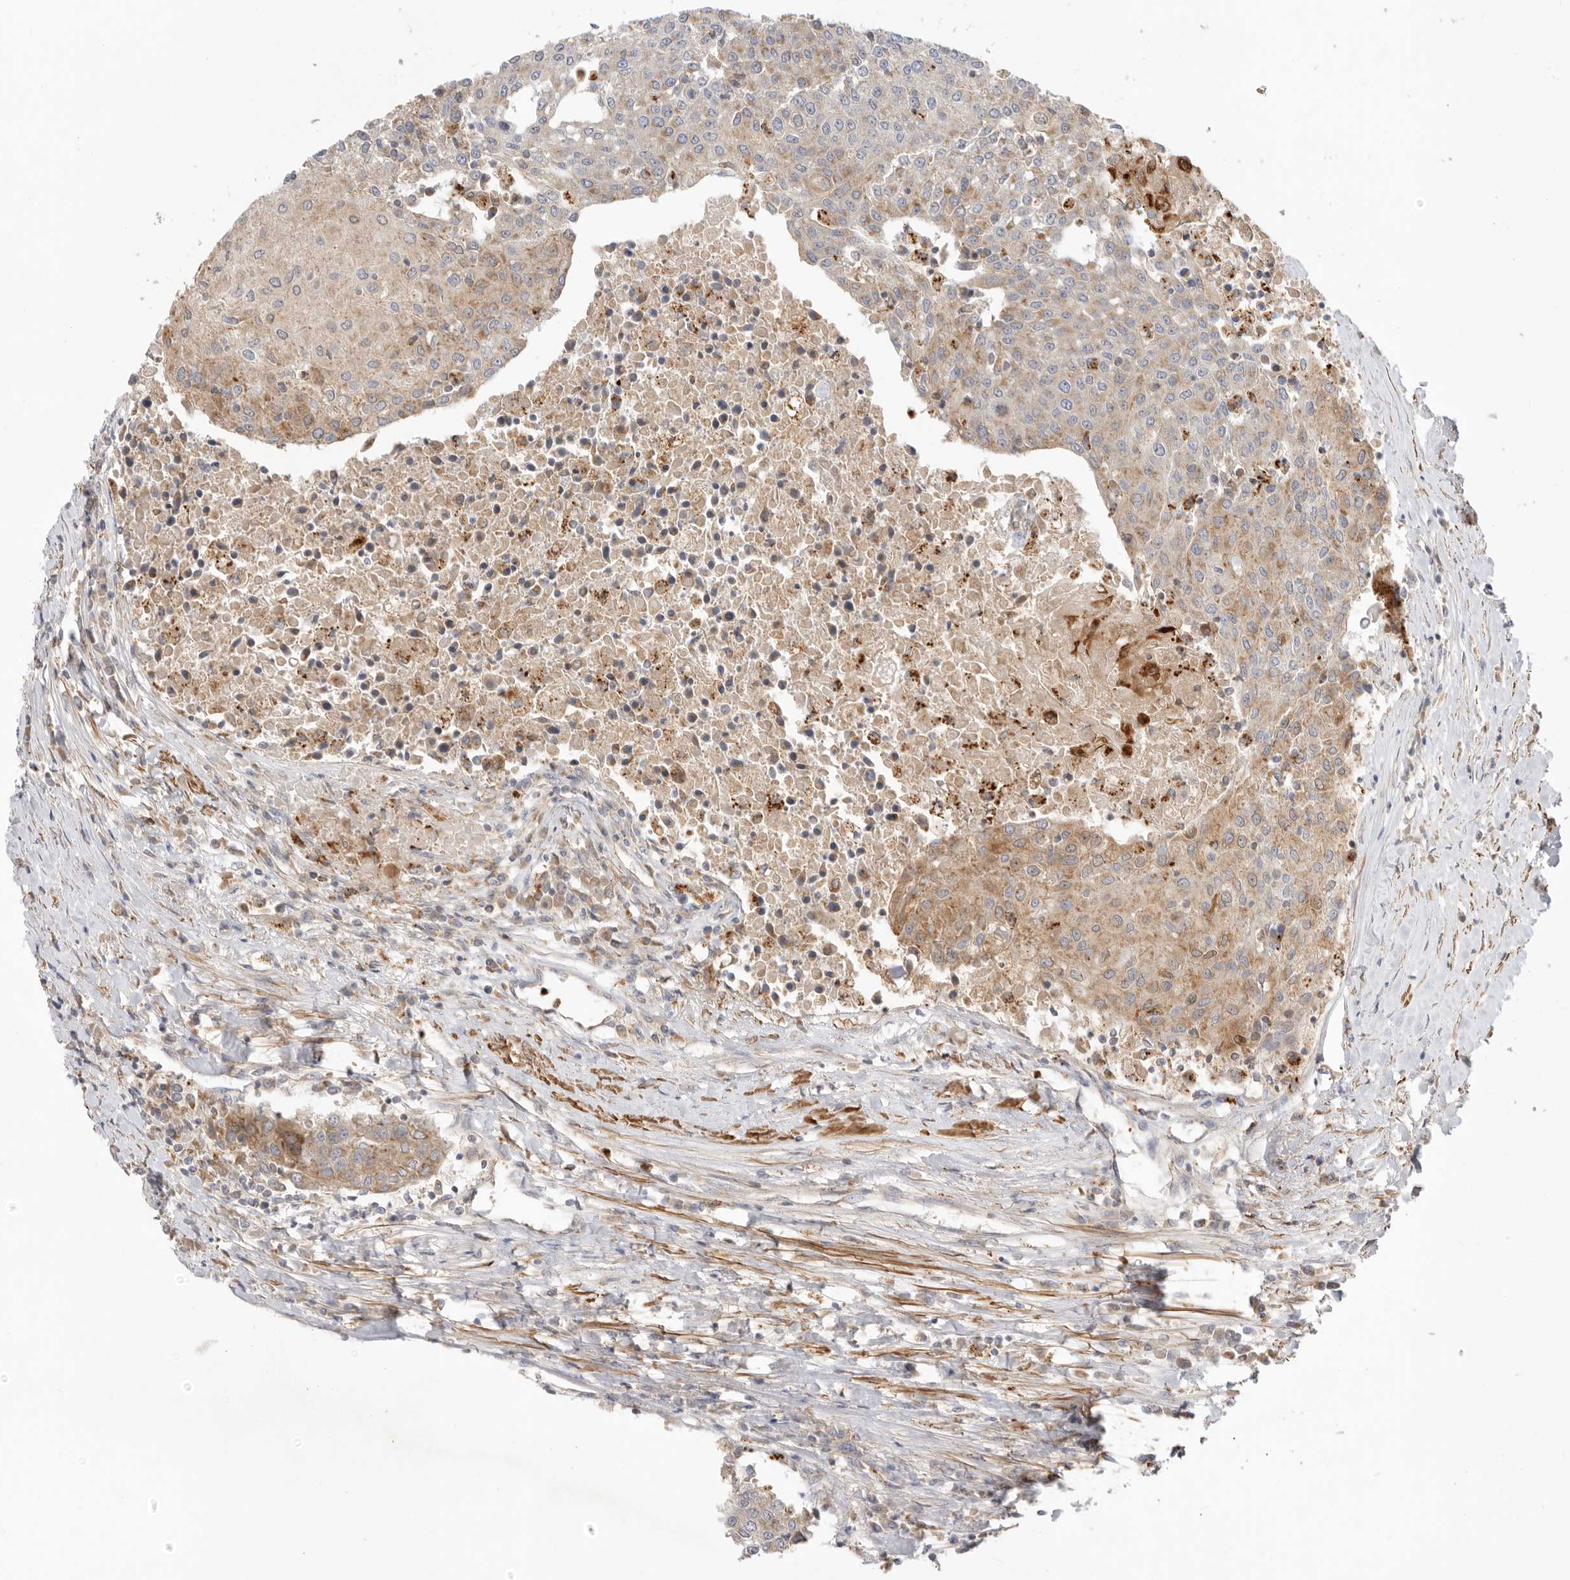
{"staining": {"intensity": "moderate", "quantity": "25%-75%", "location": "cytoplasmic/membranous"}, "tissue": "urothelial cancer", "cell_type": "Tumor cells", "image_type": "cancer", "snomed": [{"axis": "morphology", "description": "Urothelial carcinoma, High grade"}, {"axis": "topography", "description": "Urinary bladder"}], "caption": "The photomicrograph displays staining of urothelial carcinoma (high-grade), revealing moderate cytoplasmic/membranous protein staining (brown color) within tumor cells.", "gene": "GNE", "patient": {"sex": "female", "age": 85}}